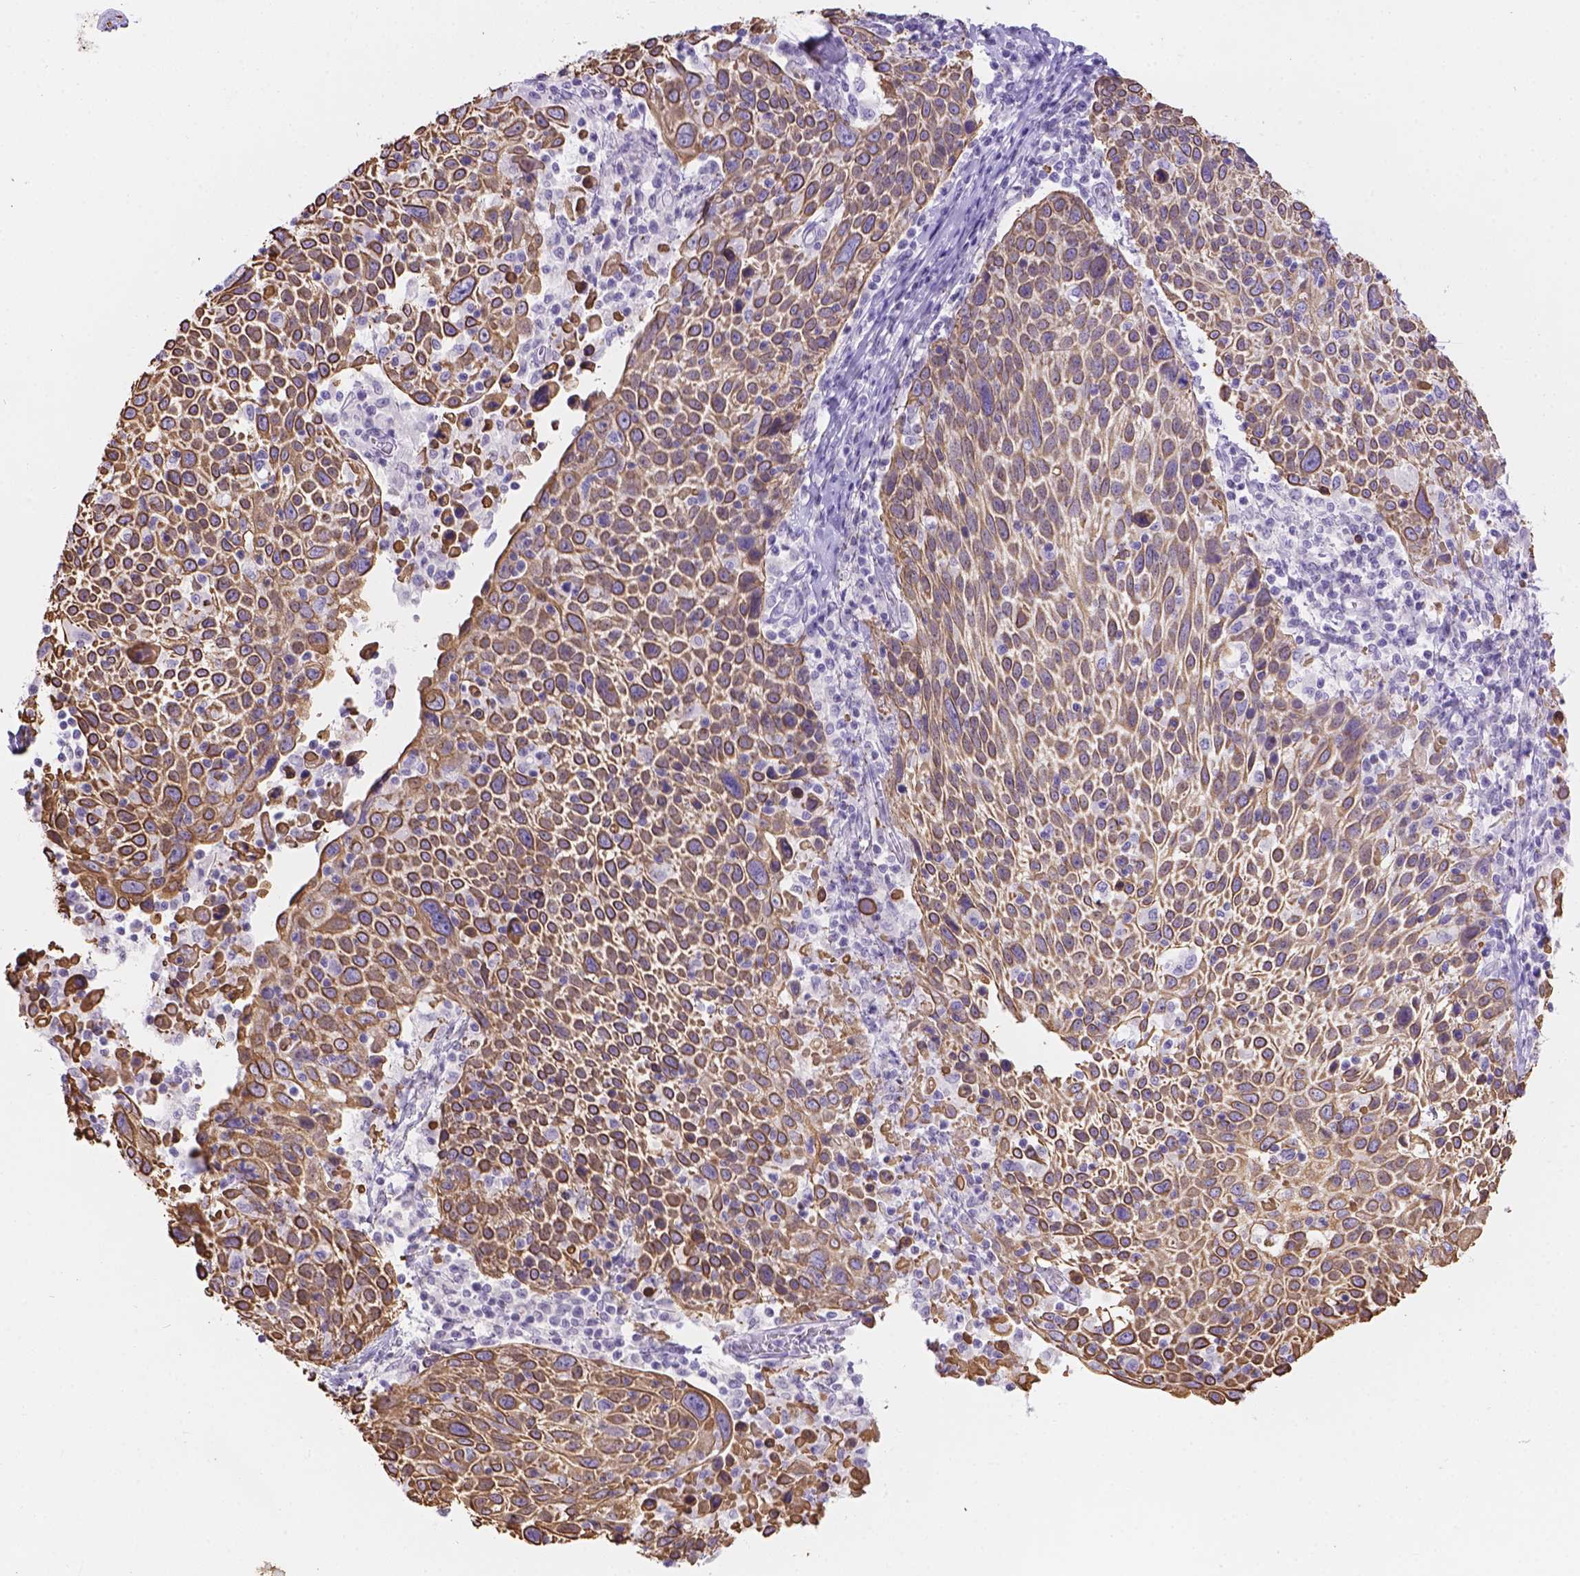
{"staining": {"intensity": "moderate", "quantity": ">75%", "location": "cytoplasmic/membranous"}, "tissue": "cervical cancer", "cell_type": "Tumor cells", "image_type": "cancer", "snomed": [{"axis": "morphology", "description": "Squamous cell carcinoma, NOS"}, {"axis": "topography", "description": "Cervix"}], "caption": "A histopathology image of human cervical cancer (squamous cell carcinoma) stained for a protein shows moderate cytoplasmic/membranous brown staining in tumor cells.", "gene": "DMWD", "patient": {"sex": "female", "age": 61}}